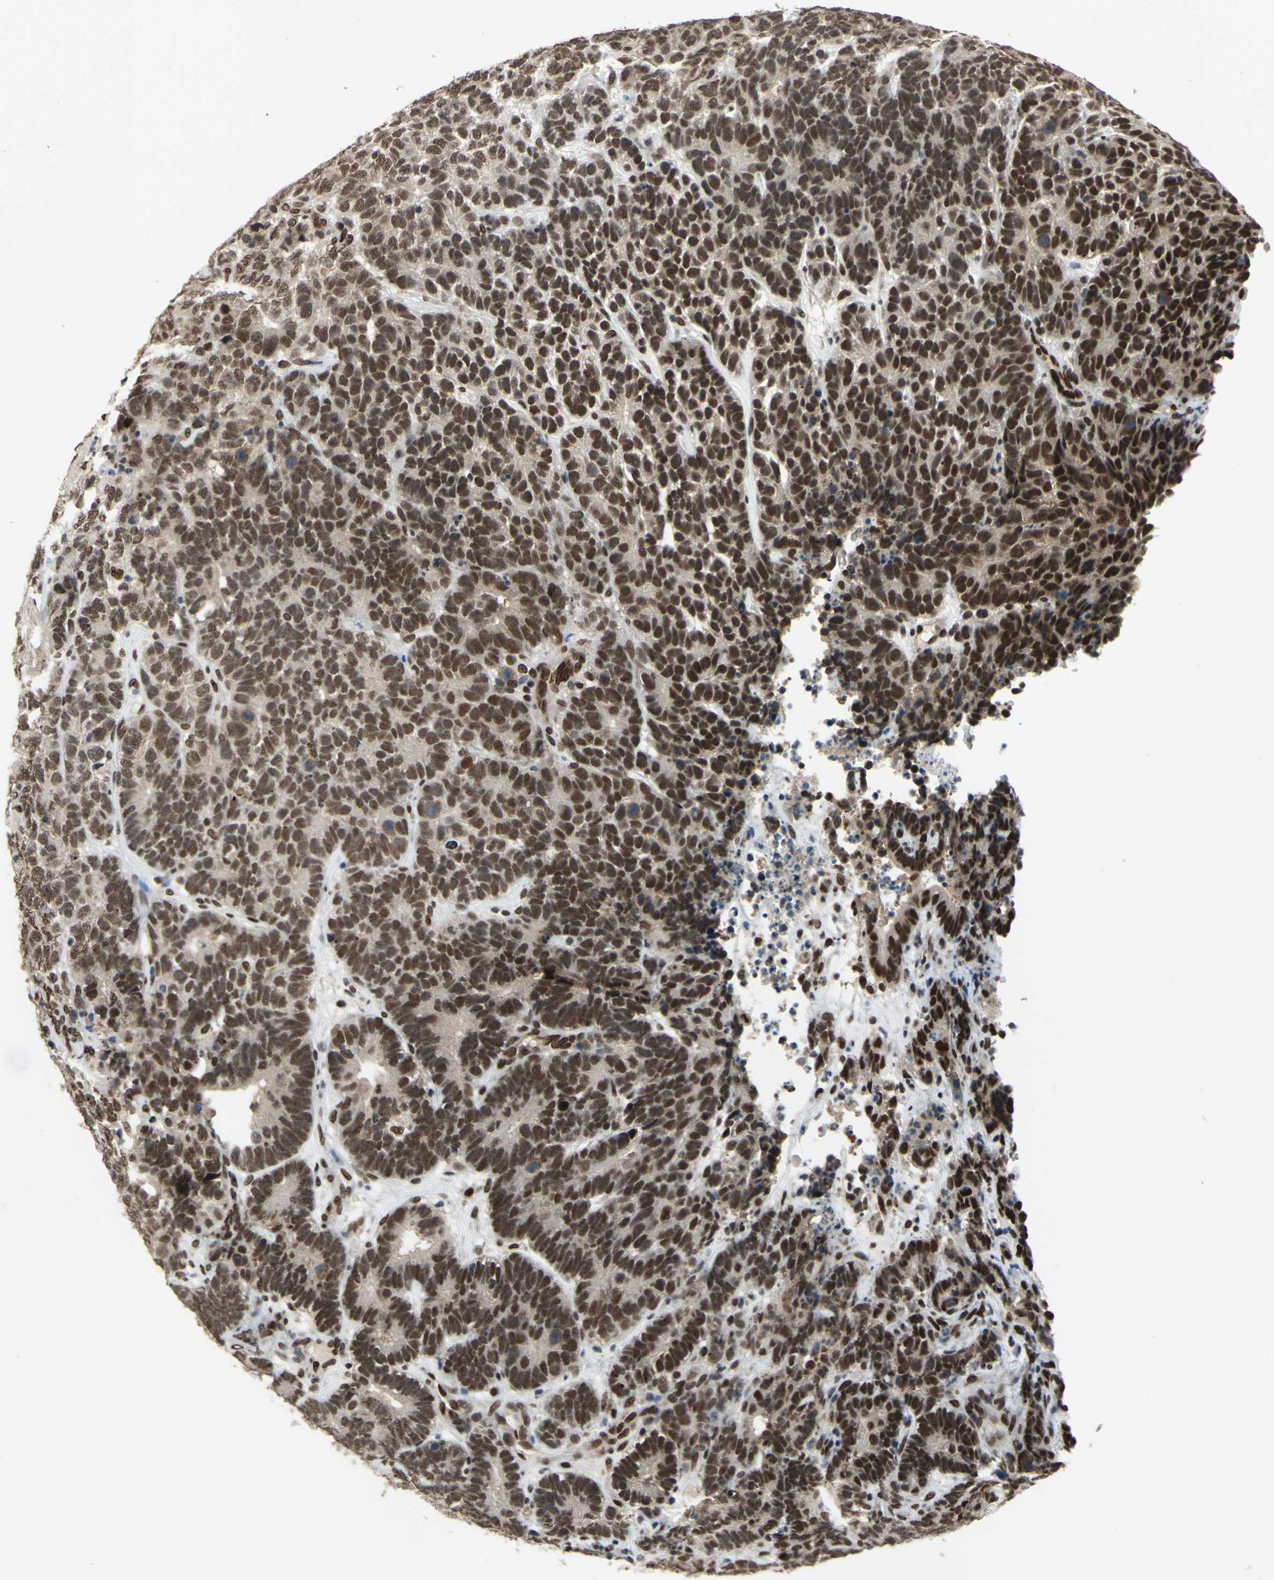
{"staining": {"intensity": "strong", "quantity": ">75%", "location": "nuclear"}, "tissue": "testis cancer", "cell_type": "Tumor cells", "image_type": "cancer", "snomed": [{"axis": "morphology", "description": "Carcinoma, Embryonal, NOS"}, {"axis": "topography", "description": "Testis"}], "caption": "Protein analysis of embryonal carcinoma (testis) tissue exhibits strong nuclear expression in about >75% of tumor cells.", "gene": "ISY1", "patient": {"sex": "male", "age": 26}}